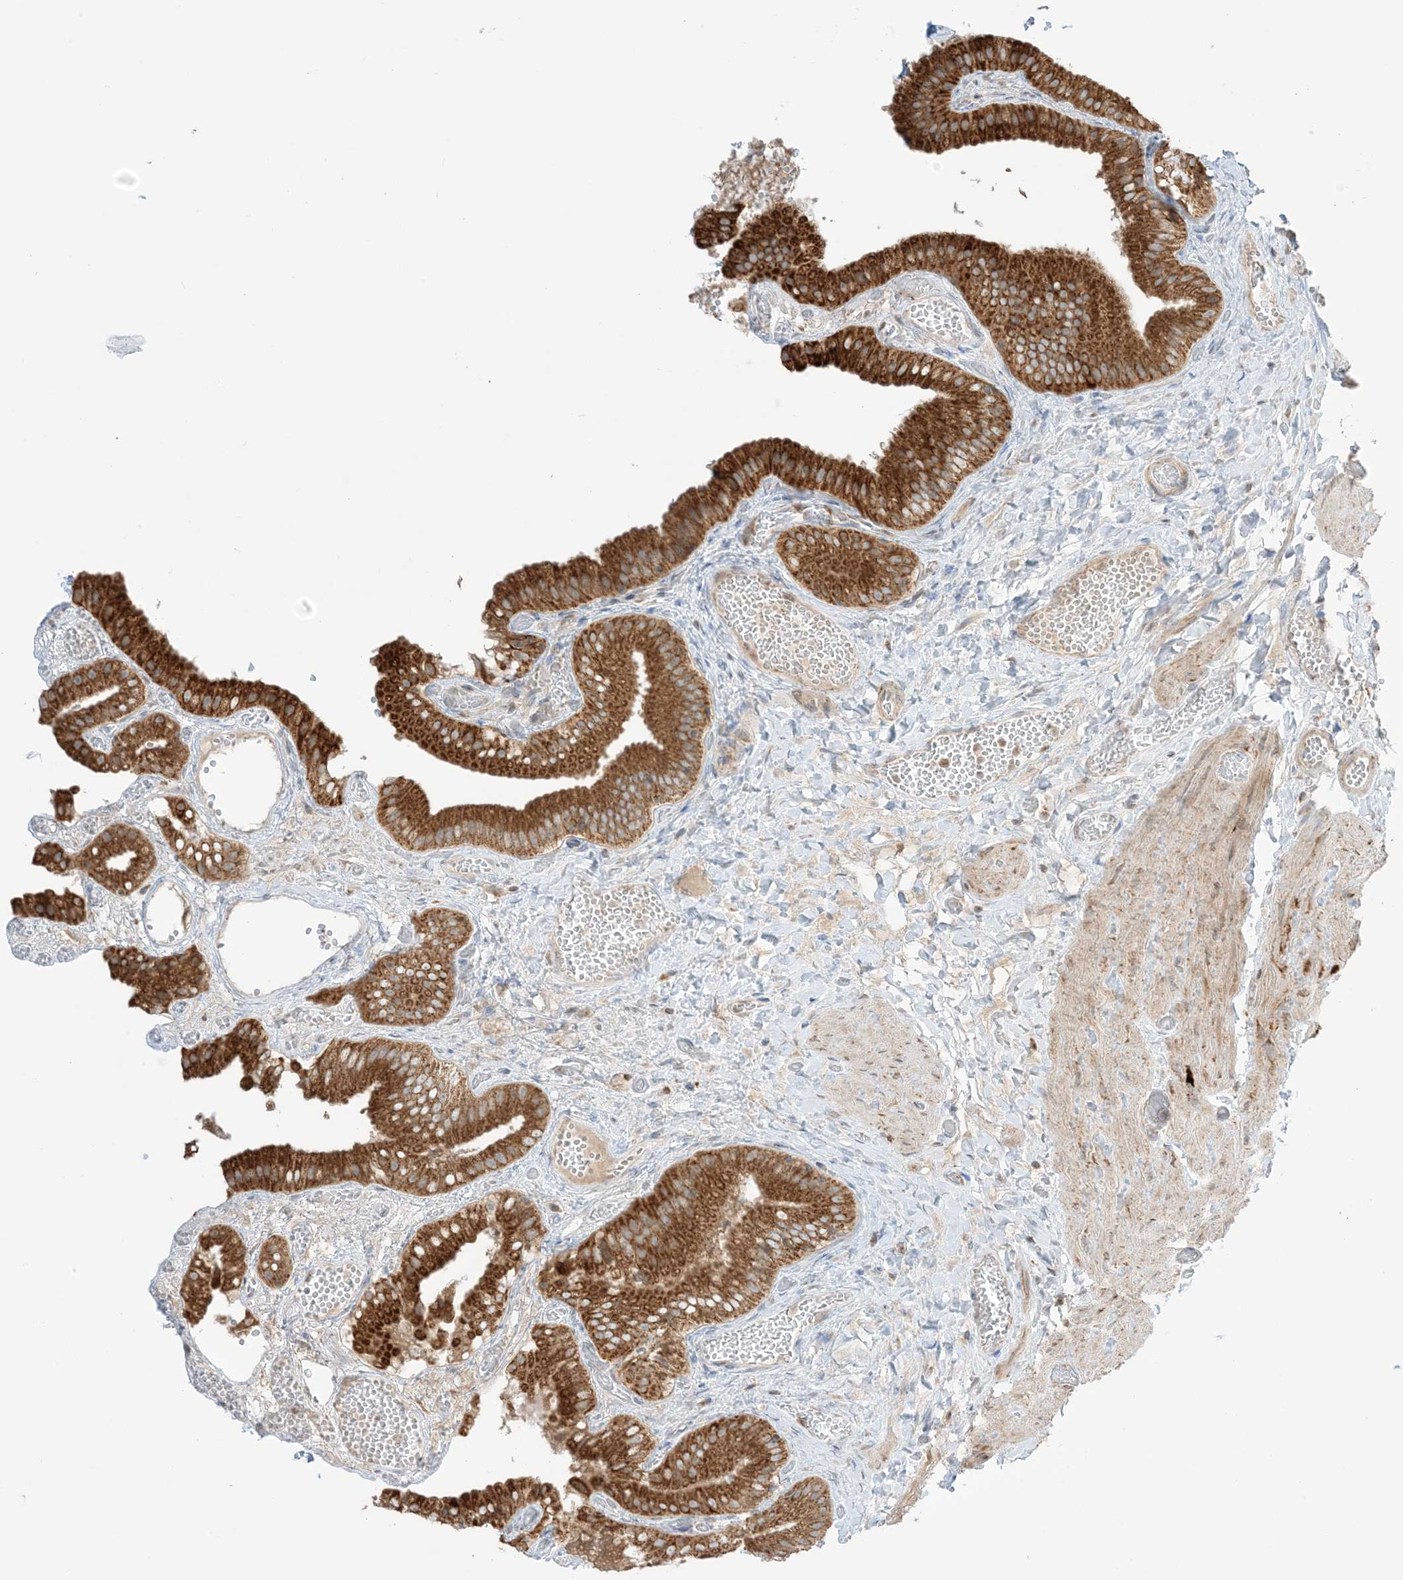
{"staining": {"intensity": "strong", "quantity": ">75%", "location": "cytoplasmic/membranous"}, "tissue": "gallbladder", "cell_type": "Glandular cells", "image_type": "normal", "snomed": [{"axis": "morphology", "description": "Normal tissue, NOS"}, {"axis": "topography", "description": "Gallbladder"}], "caption": "Gallbladder stained for a protein (brown) reveals strong cytoplasmic/membranous positive staining in approximately >75% of glandular cells.", "gene": "N4BP3", "patient": {"sex": "female", "age": 64}}